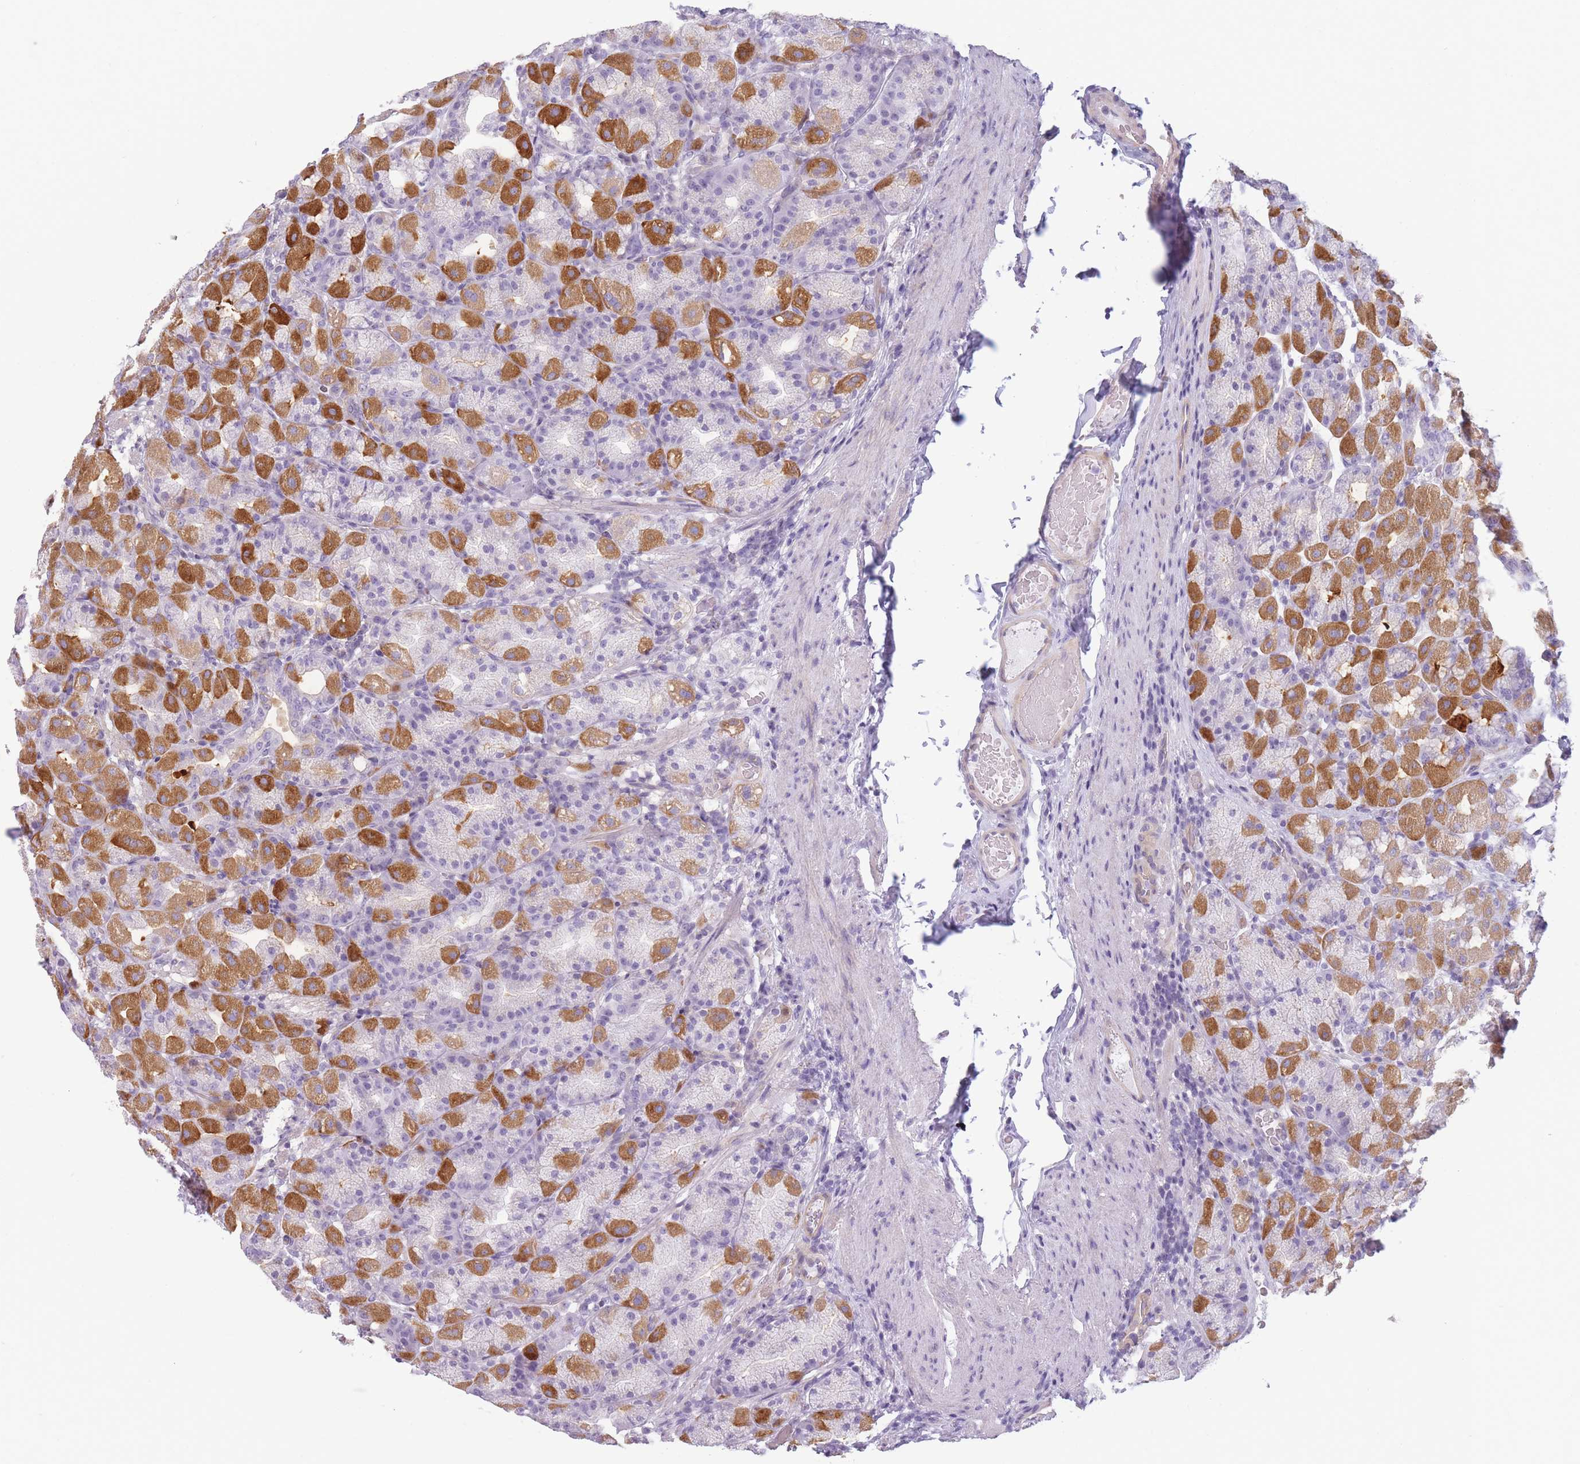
{"staining": {"intensity": "strong", "quantity": "25%-75%", "location": "cytoplasmic/membranous"}, "tissue": "stomach", "cell_type": "Glandular cells", "image_type": "normal", "snomed": [{"axis": "morphology", "description": "Normal tissue, NOS"}, {"axis": "topography", "description": "Stomach, upper"}, {"axis": "topography", "description": "Stomach"}], "caption": "High-power microscopy captured an IHC image of normal stomach, revealing strong cytoplasmic/membranous expression in about 25%-75% of glandular cells. (IHC, brightfield microscopy, high magnification).", "gene": "GGT1", "patient": {"sex": "male", "age": 68}}